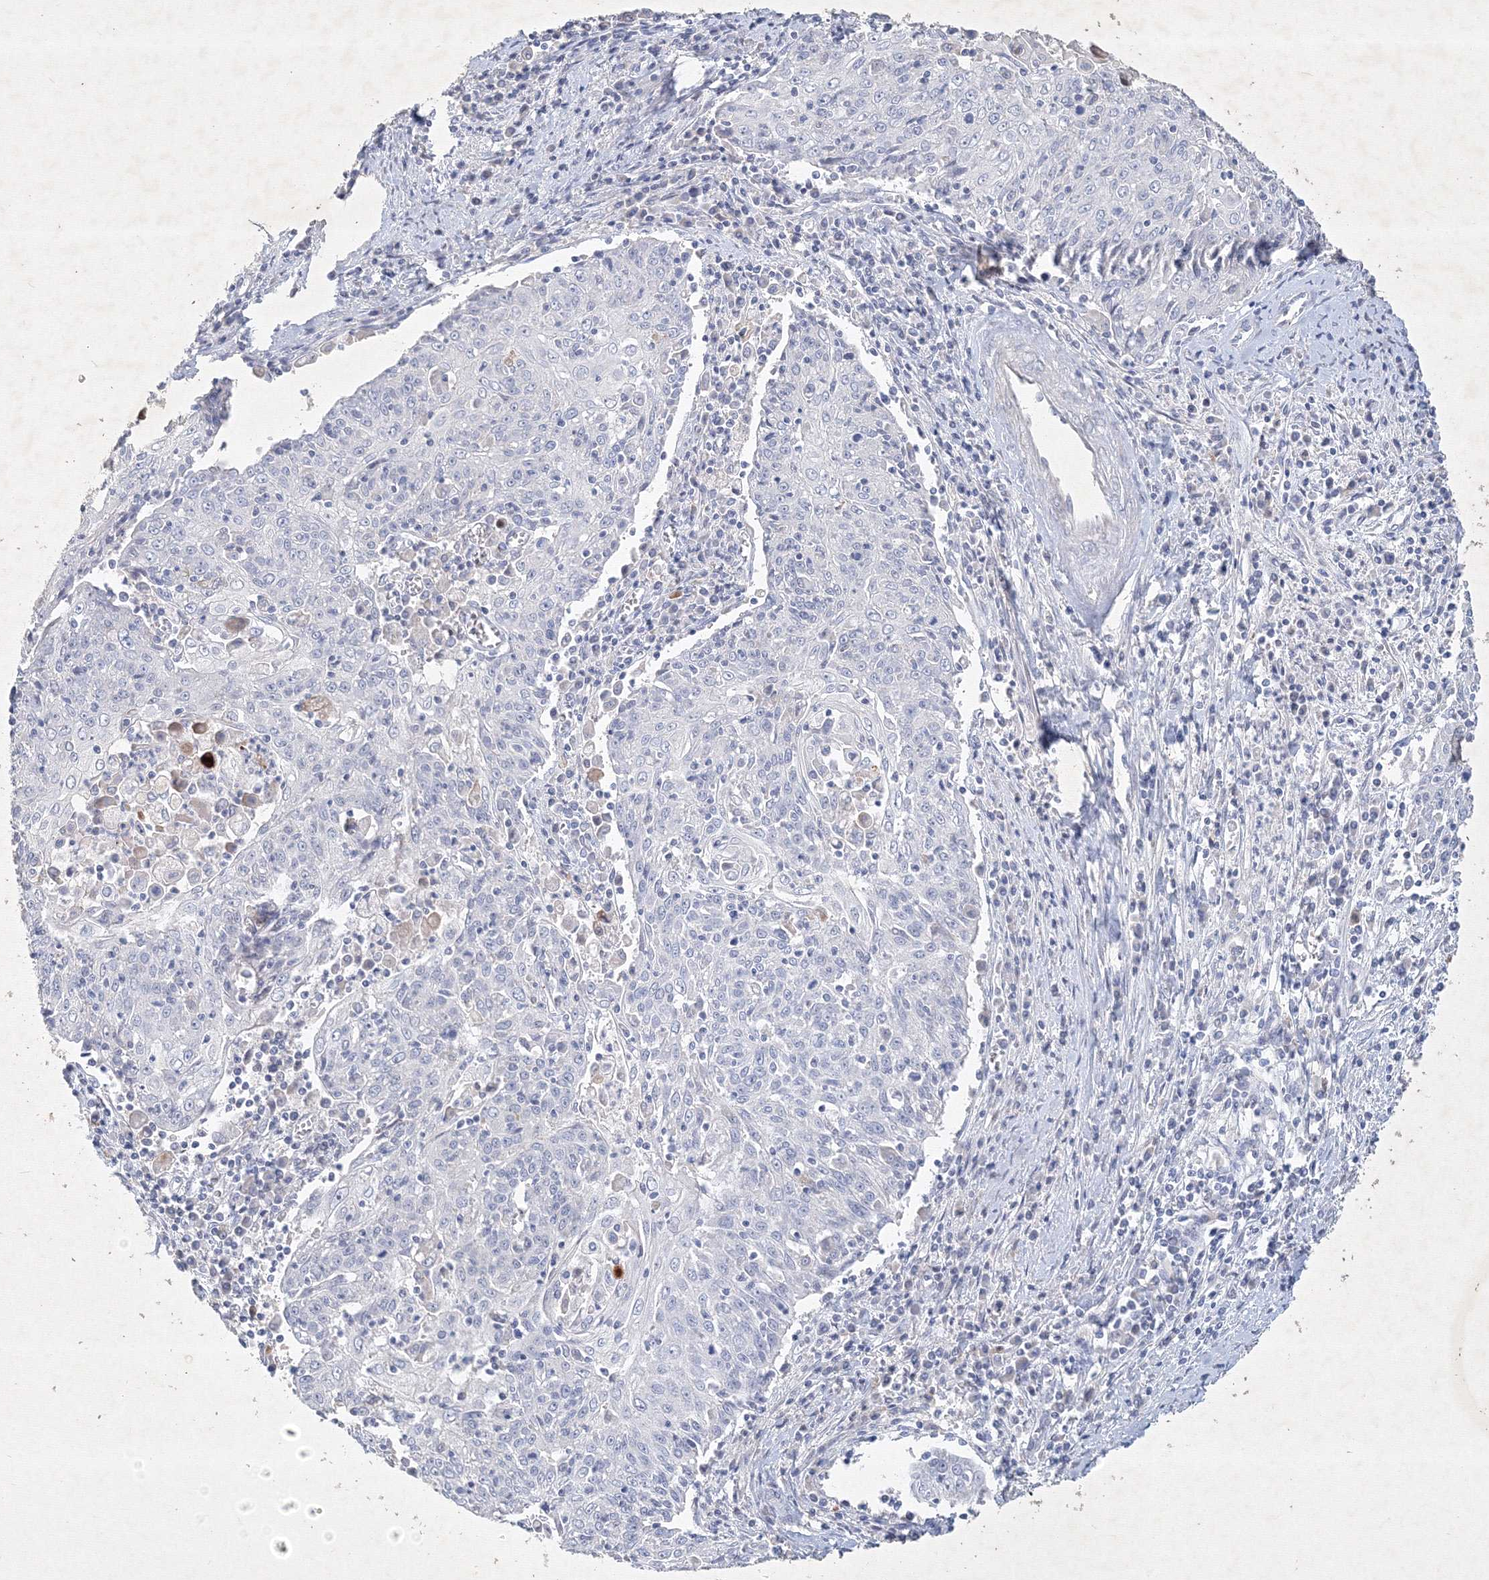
{"staining": {"intensity": "negative", "quantity": "none", "location": "none"}, "tissue": "cervical cancer", "cell_type": "Tumor cells", "image_type": "cancer", "snomed": [{"axis": "morphology", "description": "Squamous cell carcinoma, NOS"}, {"axis": "topography", "description": "Cervix"}], "caption": "There is no significant positivity in tumor cells of cervical cancer.", "gene": "CXXC4", "patient": {"sex": "female", "age": 48}}